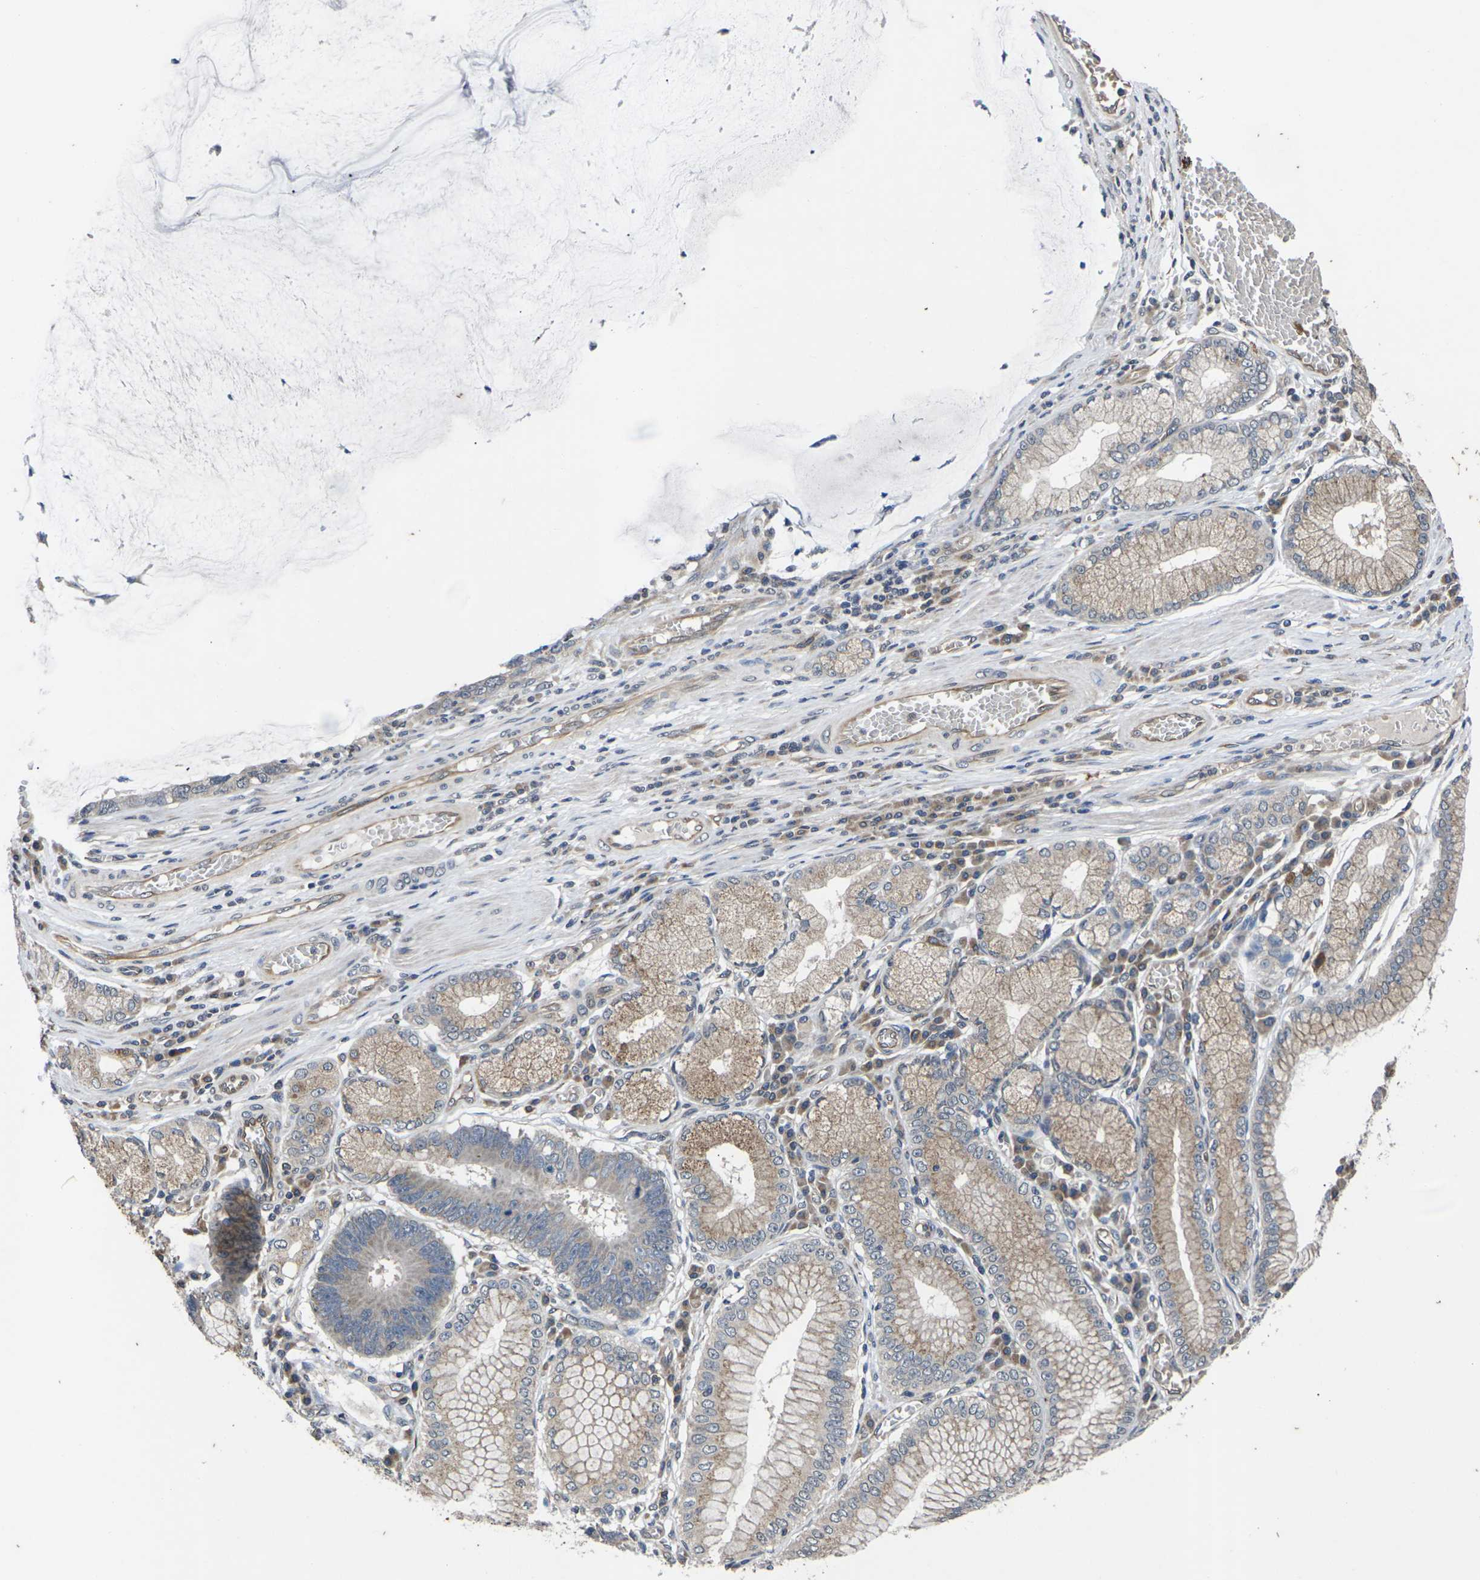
{"staining": {"intensity": "weak", "quantity": ">75%", "location": "cytoplasmic/membranous"}, "tissue": "stomach cancer", "cell_type": "Tumor cells", "image_type": "cancer", "snomed": [{"axis": "morphology", "description": "Adenocarcinoma, NOS"}, {"axis": "topography", "description": "Stomach"}], "caption": "Protein analysis of stomach cancer tissue shows weak cytoplasmic/membranous expression in about >75% of tumor cells.", "gene": "DKK2", "patient": {"sex": "male", "age": 59}}